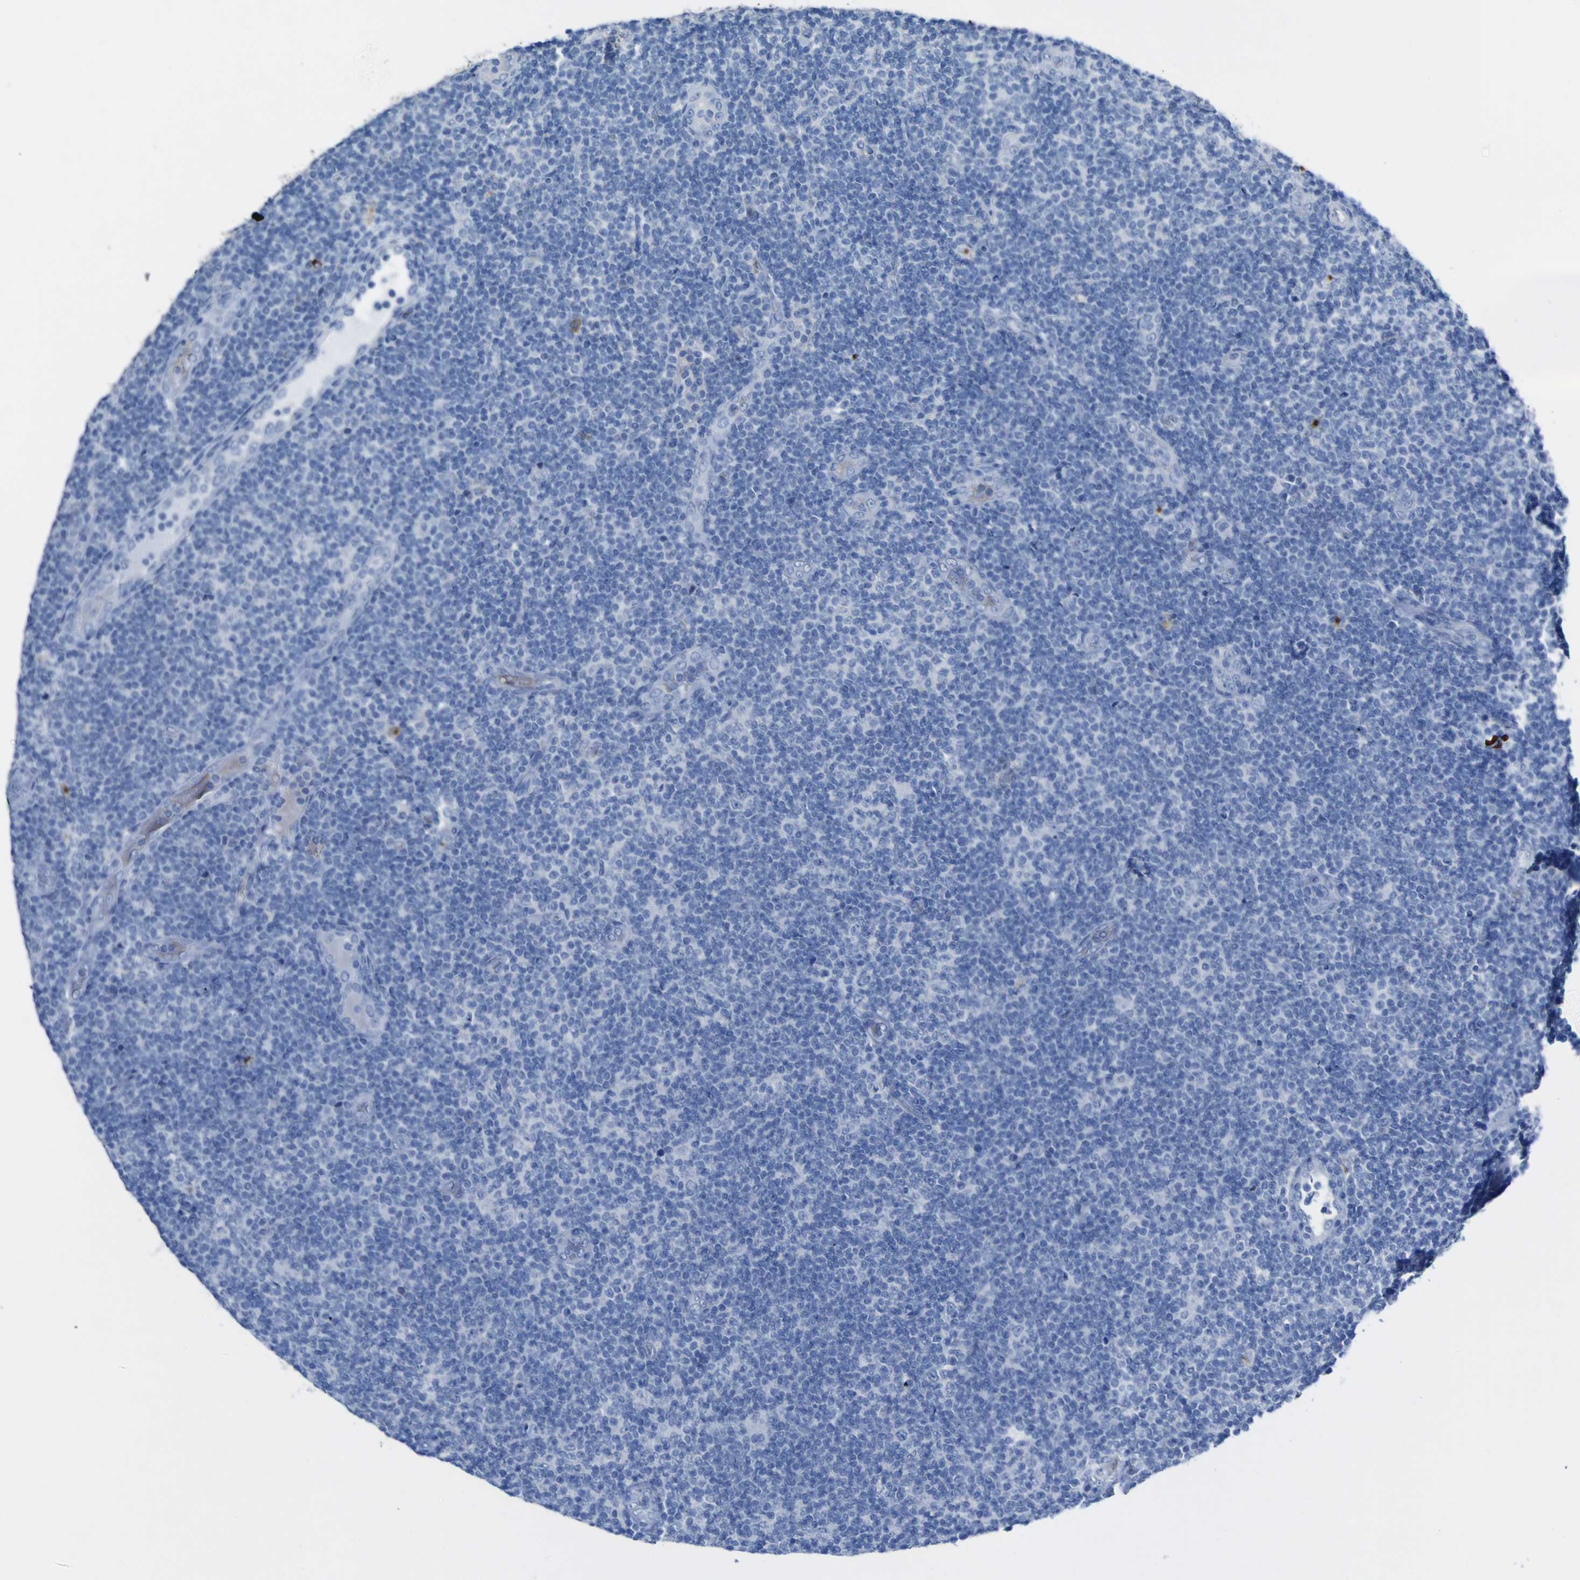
{"staining": {"intensity": "negative", "quantity": "none", "location": "none"}, "tissue": "lymphoma", "cell_type": "Tumor cells", "image_type": "cancer", "snomed": [{"axis": "morphology", "description": "Malignant lymphoma, non-Hodgkin's type, Low grade"}, {"axis": "topography", "description": "Lymph node"}], "caption": "A histopathology image of lymphoma stained for a protein shows no brown staining in tumor cells.", "gene": "GCM1", "patient": {"sex": "male", "age": 83}}